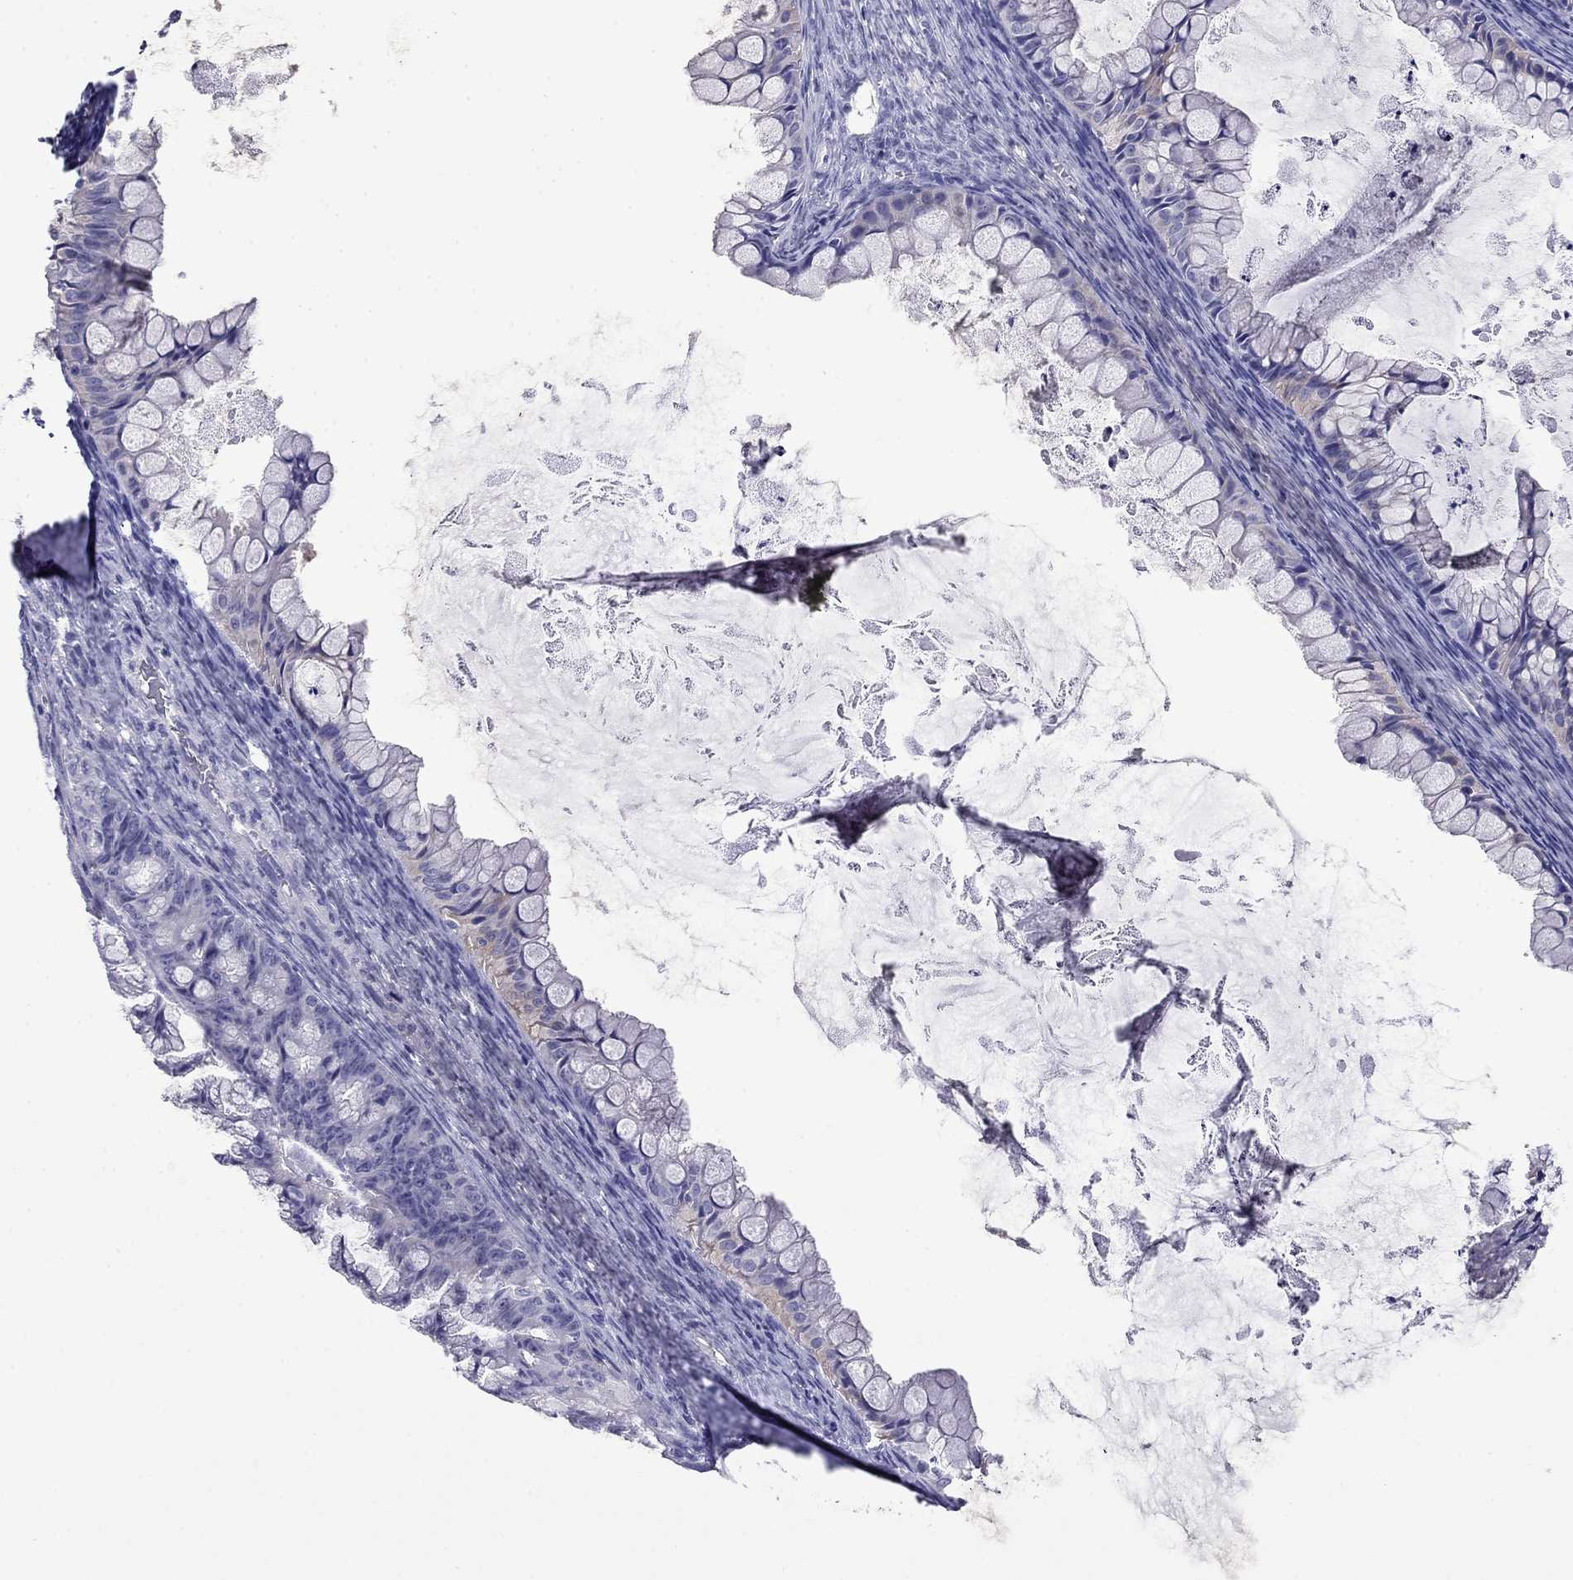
{"staining": {"intensity": "negative", "quantity": "none", "location": "none"}, "tissue": "ovarian cancer", "cell_type": "Tumor cells", "image_type": "cancer", "snomed": [{"axis": "morphology", "description": "Cystadenocarcinoma, mucinous, NOS"}, {"axis": "topography", "description": "Ovary"}], "caption": "Tumor cells show no significant protein staining in ovarian mucinous cystadenocarcinoma.", "gene": "PRR18", "patient": {"sex": "female", "age": 35}}